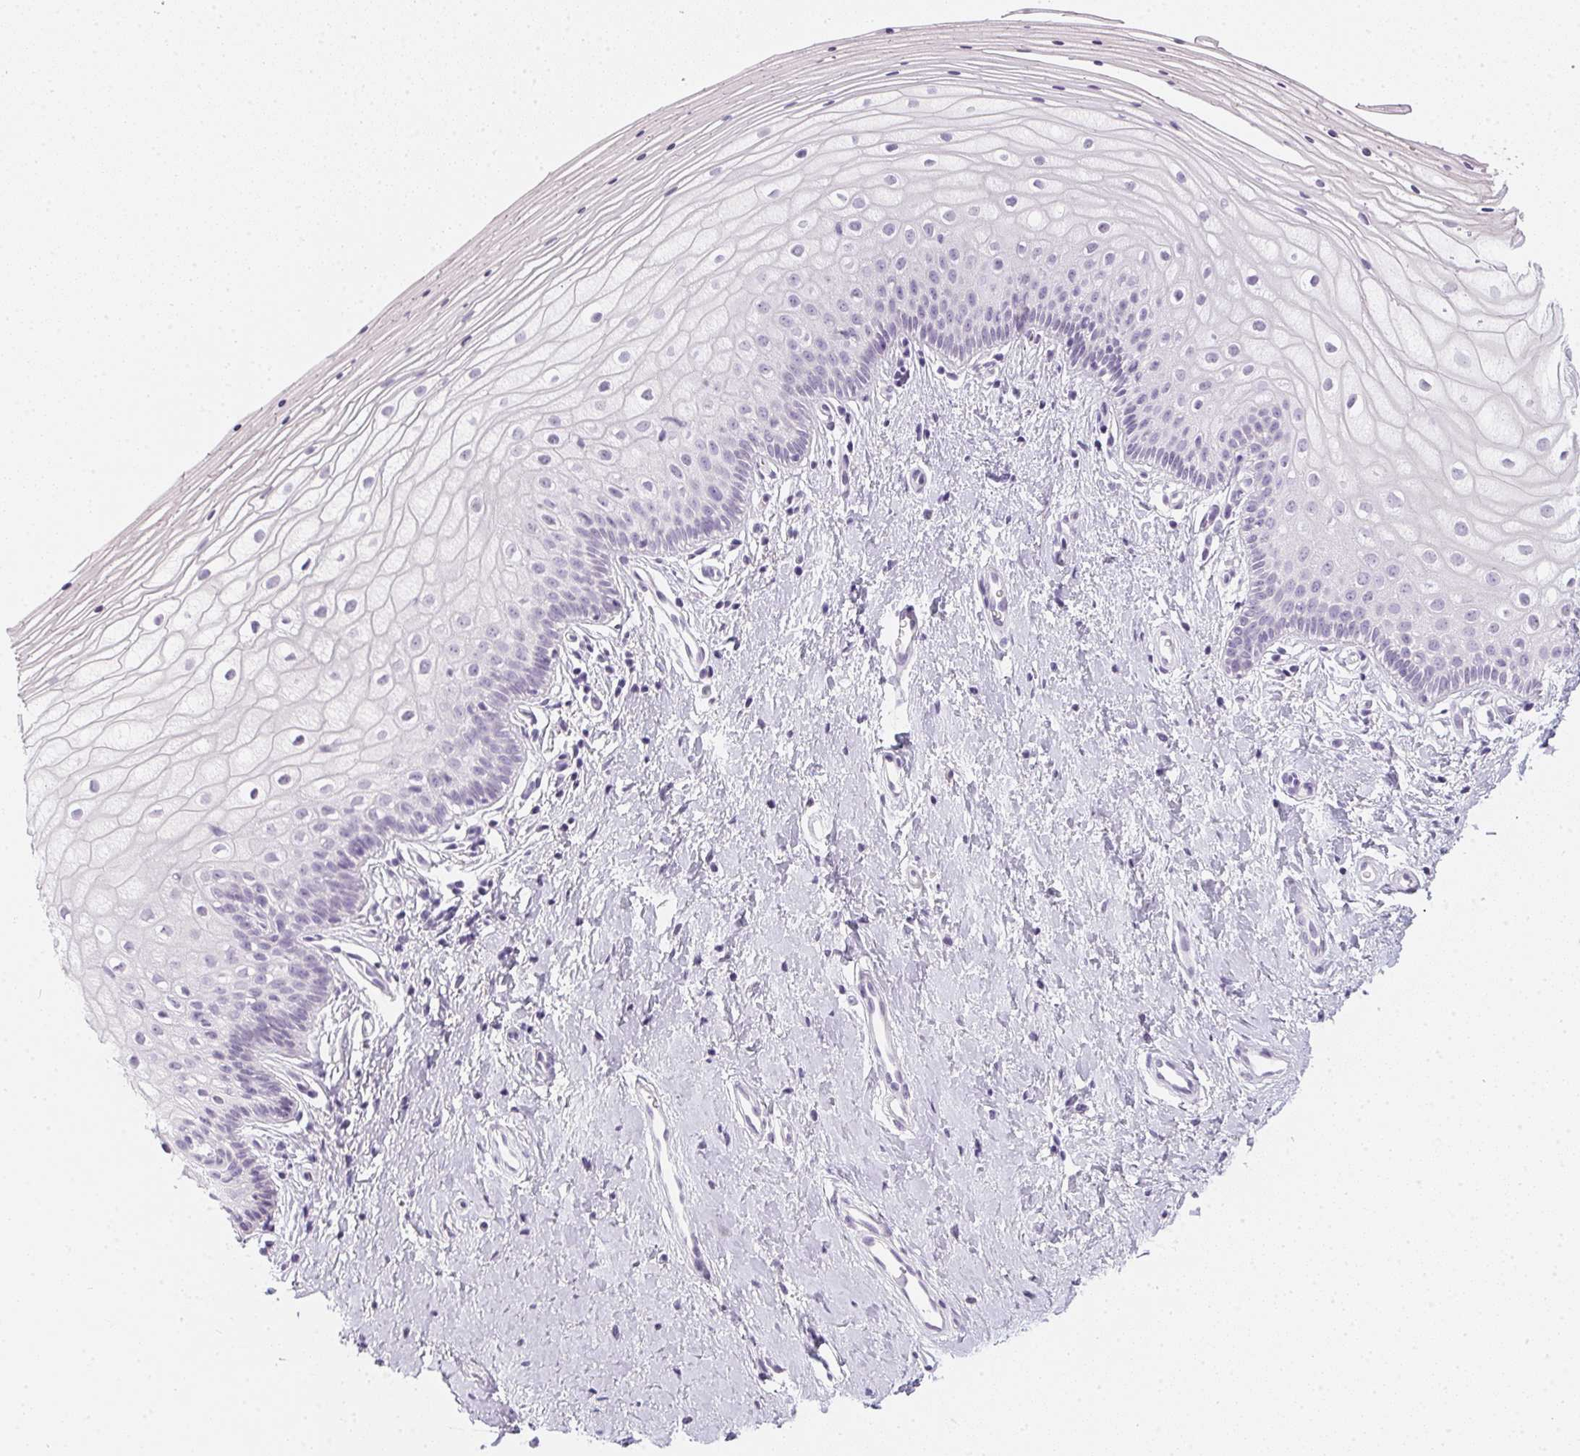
{"staining": {"intensity": "negative", "quantity": "none", "location": "none"}, "tissue": "vagina", "cell_type": "Squamous epithelial cells", "image_type": "normal", "snomed": [{"axis": "morphology", "description": "Normal tissue, NOS"}, {"axis": "topography", "description": "Vagina"}], "caption": "Immunohistochemistry (IHC) histopathology image of benign human vagina stained for a protein (brown), which shows no positivity in squamous epithelial cells.", "gene": "PPY", "patient": {"sex": "female", "age": 39}}